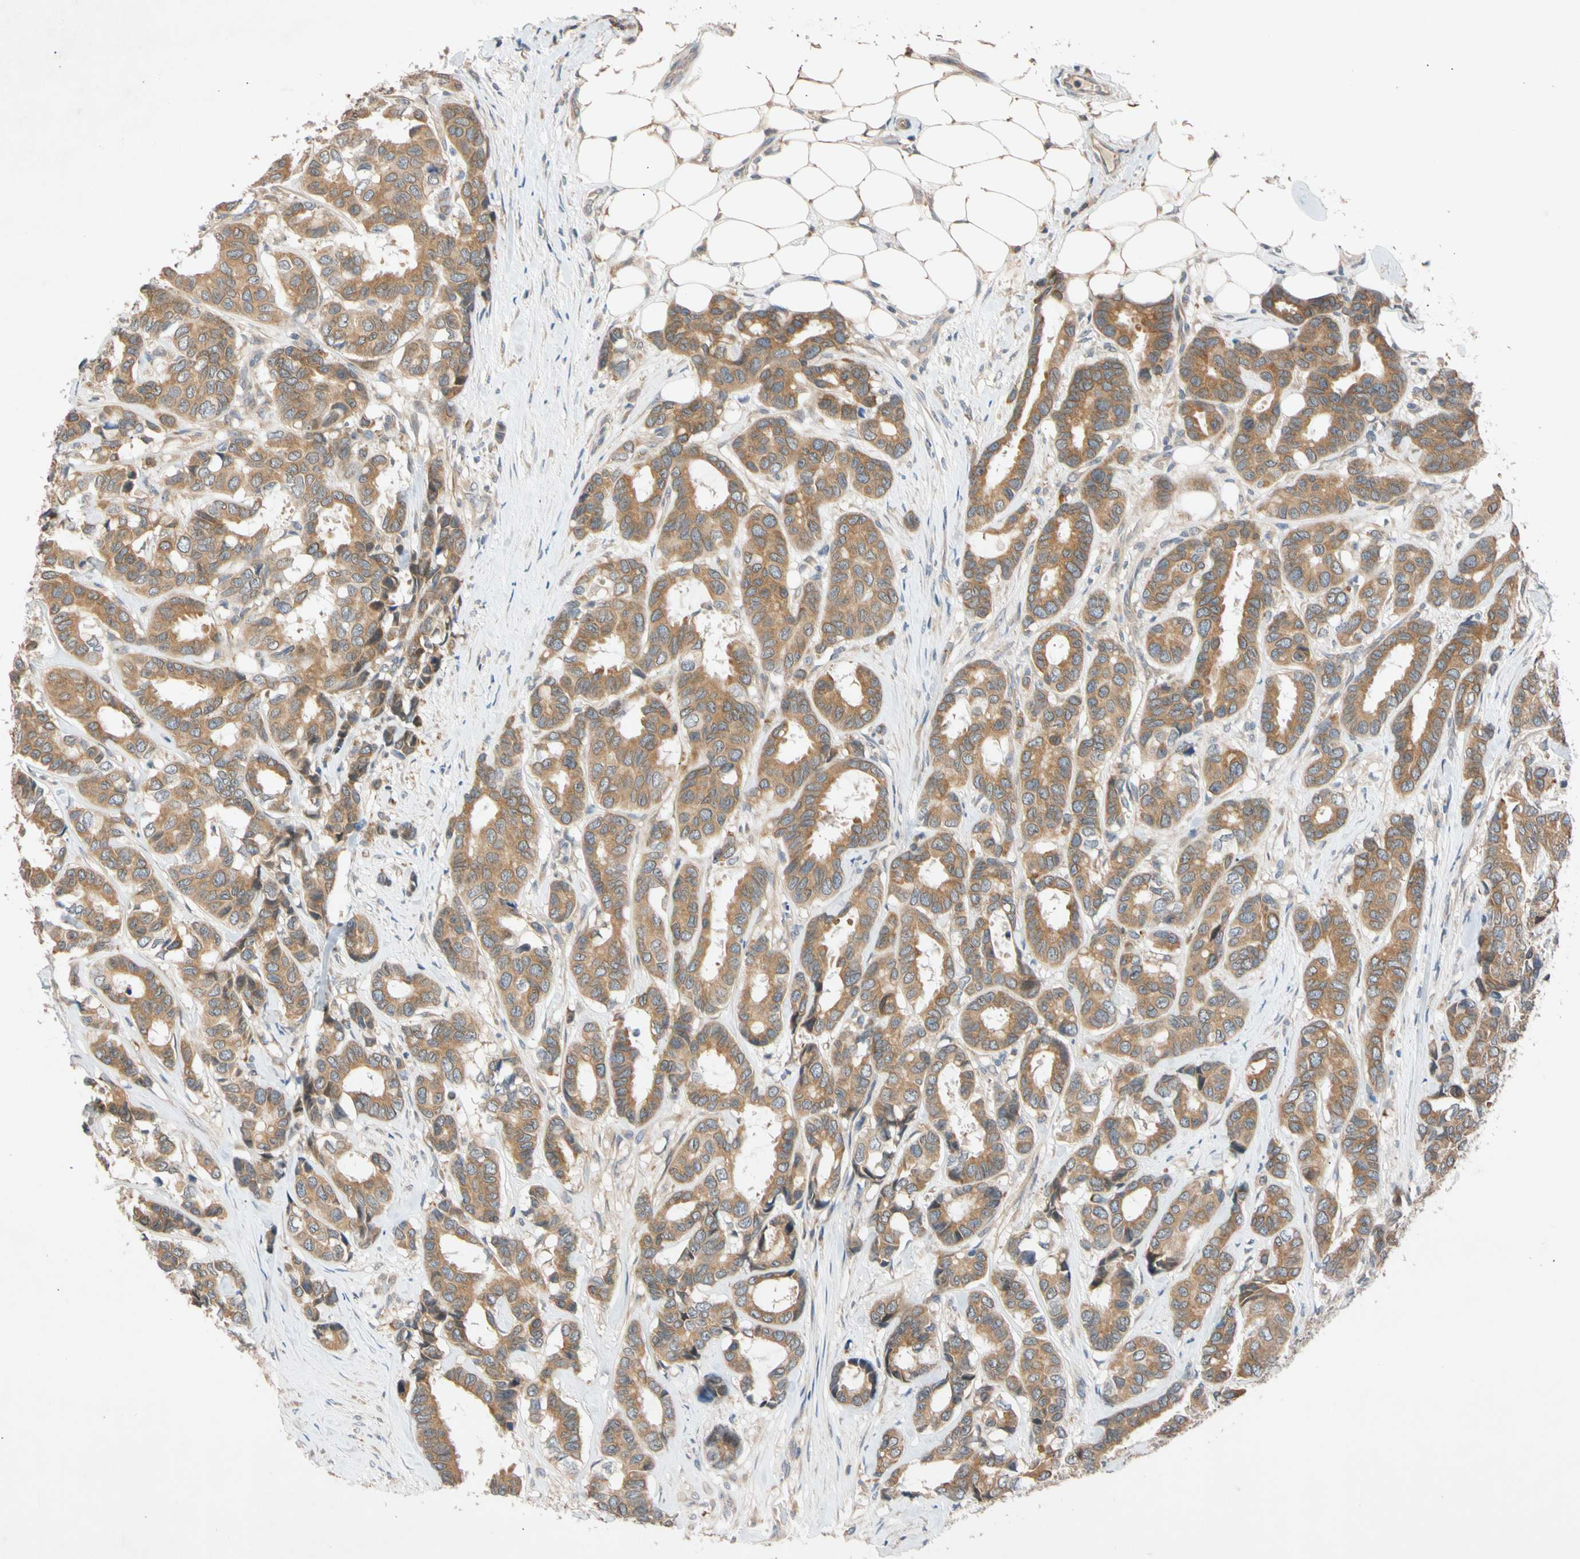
{"staining": {"intensity": "moderate", "quantity": ">75%", "location": "cytoplasmic/membranous"}, "tissue": "breast cancer", "cell_type": "Tumor cells", "image_type": "cancer", "snomed": [{"axis": "morphology", "description": "Duct carcinoma"}, {"axis": "topography", "description": "Breast"}], "caption": "Intraductal carcinoma (breast) stained with DAB (3,3'-diaminobenzidine) immunohistochemistry shows medium levels of moderate cytoplasmic/membranous staining in about >75% of tumor cells.", "gene": "CNST", "patient": {"sex": "female", "age": 87}}